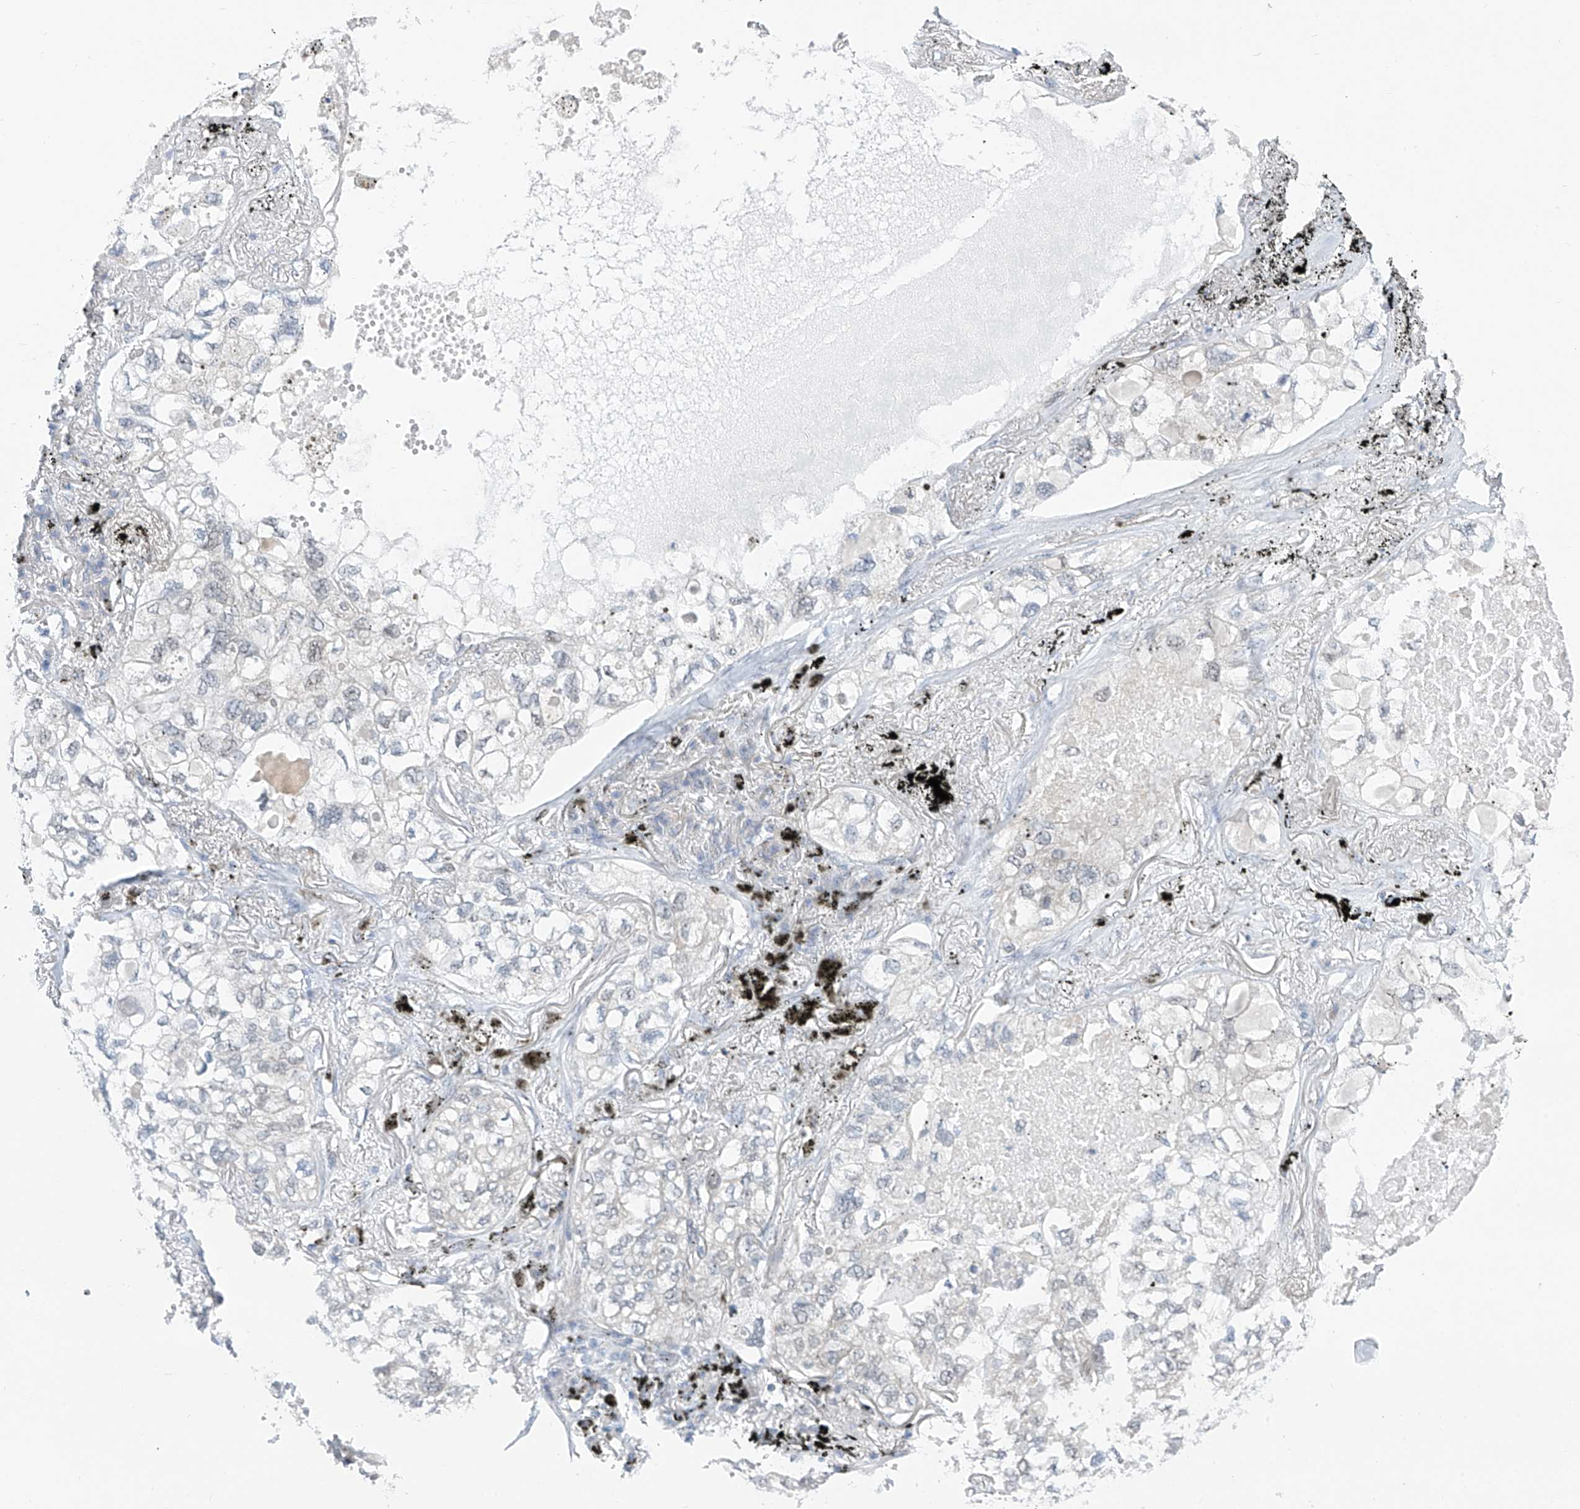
{"staining": {"intensity": "negative", "quantity": "none", "location": "none"}, "tissue": "lung cancer", "cell_type": "Tumor cells", "image_type": "cancer", "snomed": [{"axis": "morphology", "description": "Adenocarcinoma, NOS"}, {"axis": "topography", "description": "Lung"}], "caption": "This photomicrograph is of lung cancer (adenocarcinoma) stained with immunohistochemistry to label a protein in brown with the nuclei are counter-stained blue. There is no staining in tumor cells. (DAB immunohistochemistry with hematoxylin counter stain).", "gene": "APLF", "patient": {"sex": "male", "age": 65}}